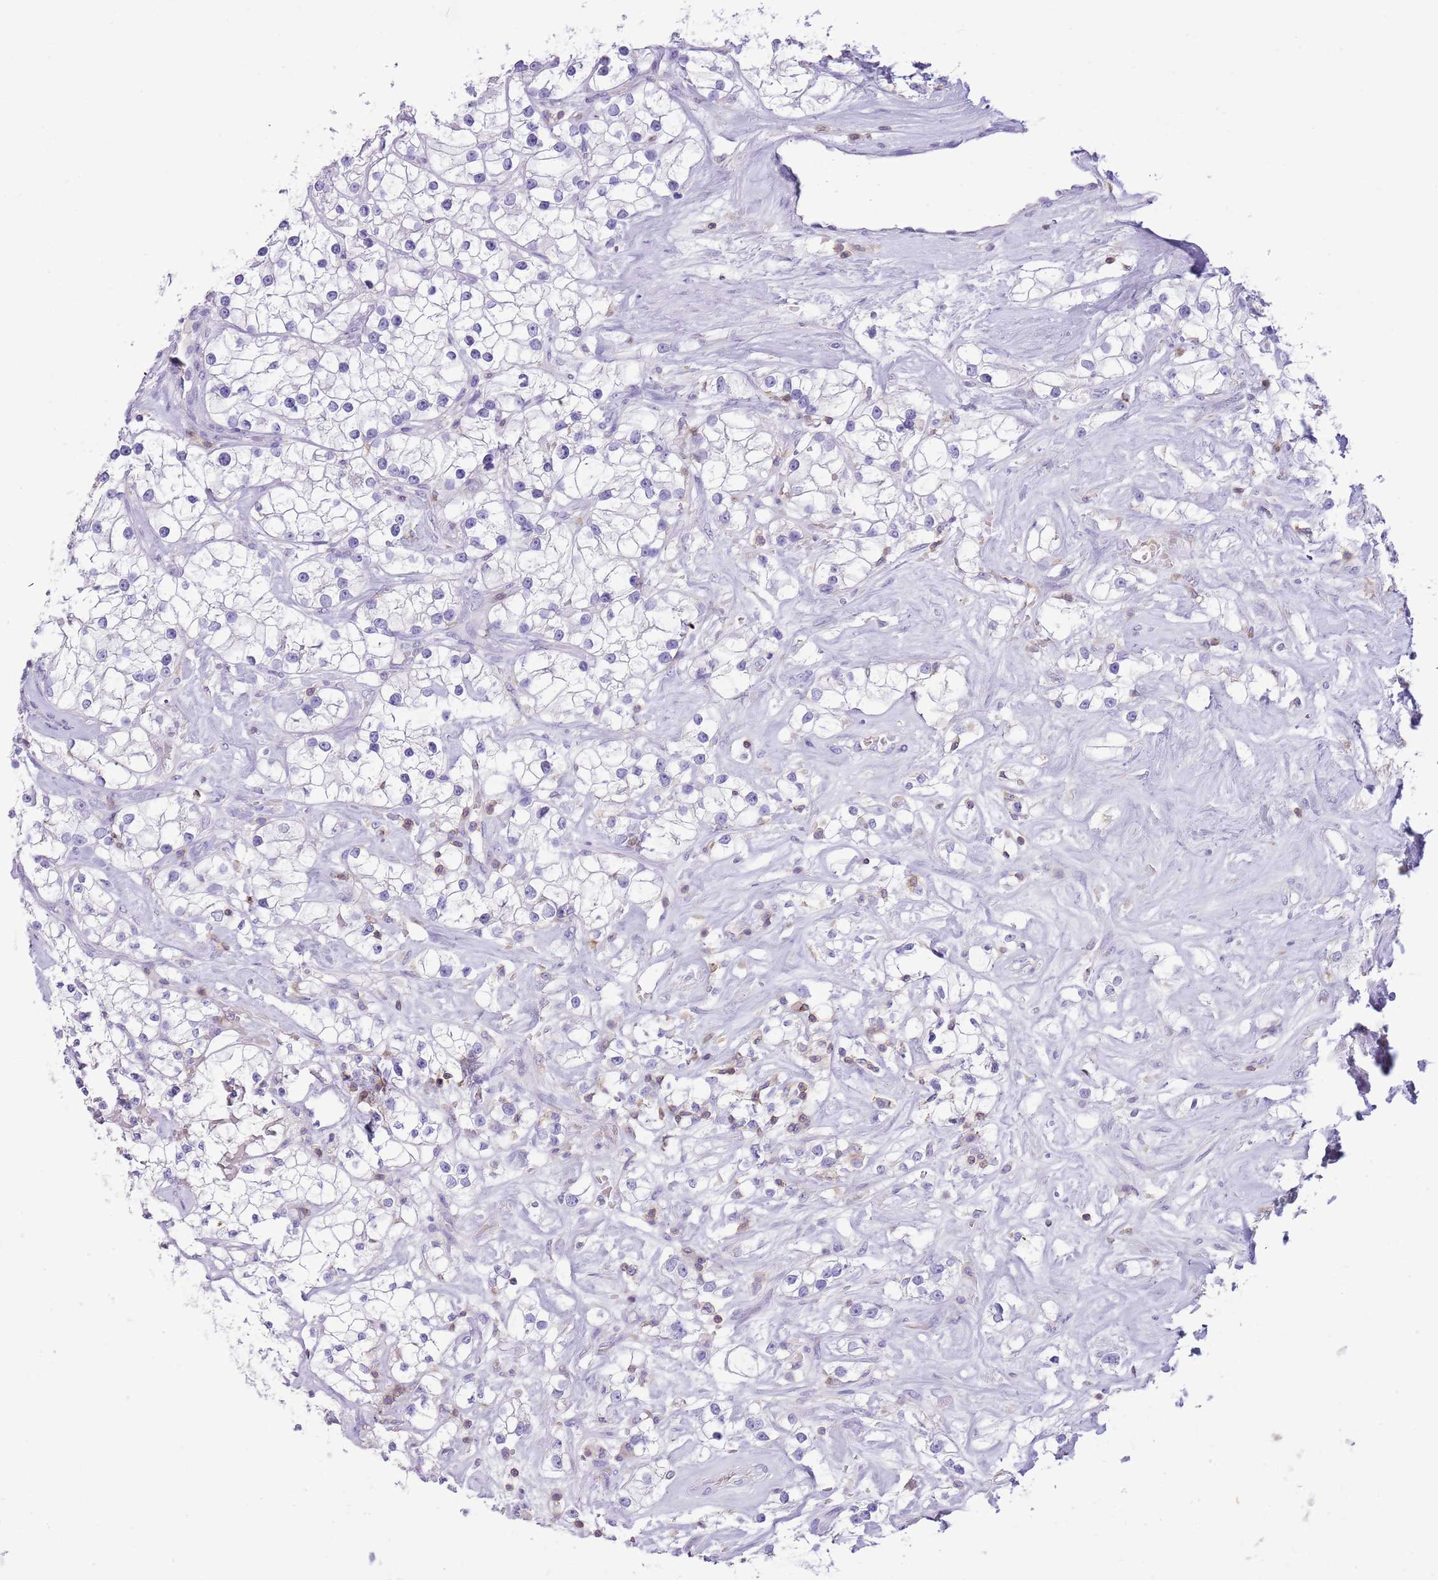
{"staining": {"intensity": "negative", "quantity": "none", "location": "none"}, "tissue": "renal cancer", "cell_type": "Tumor cells", "image_type": "cancer", "snomed": [{"axis": "morphology", "description": "Adenocarcinoma, NOS"}, {"axis": "topography", "description": "Kidney"}], "caption": "Immunohistochemical staining of human renal adenocarcinoma shows no significant expression in tumor cells.", "gene": "OR4Q3", "patient": {"sex": "male", "age": 77}}